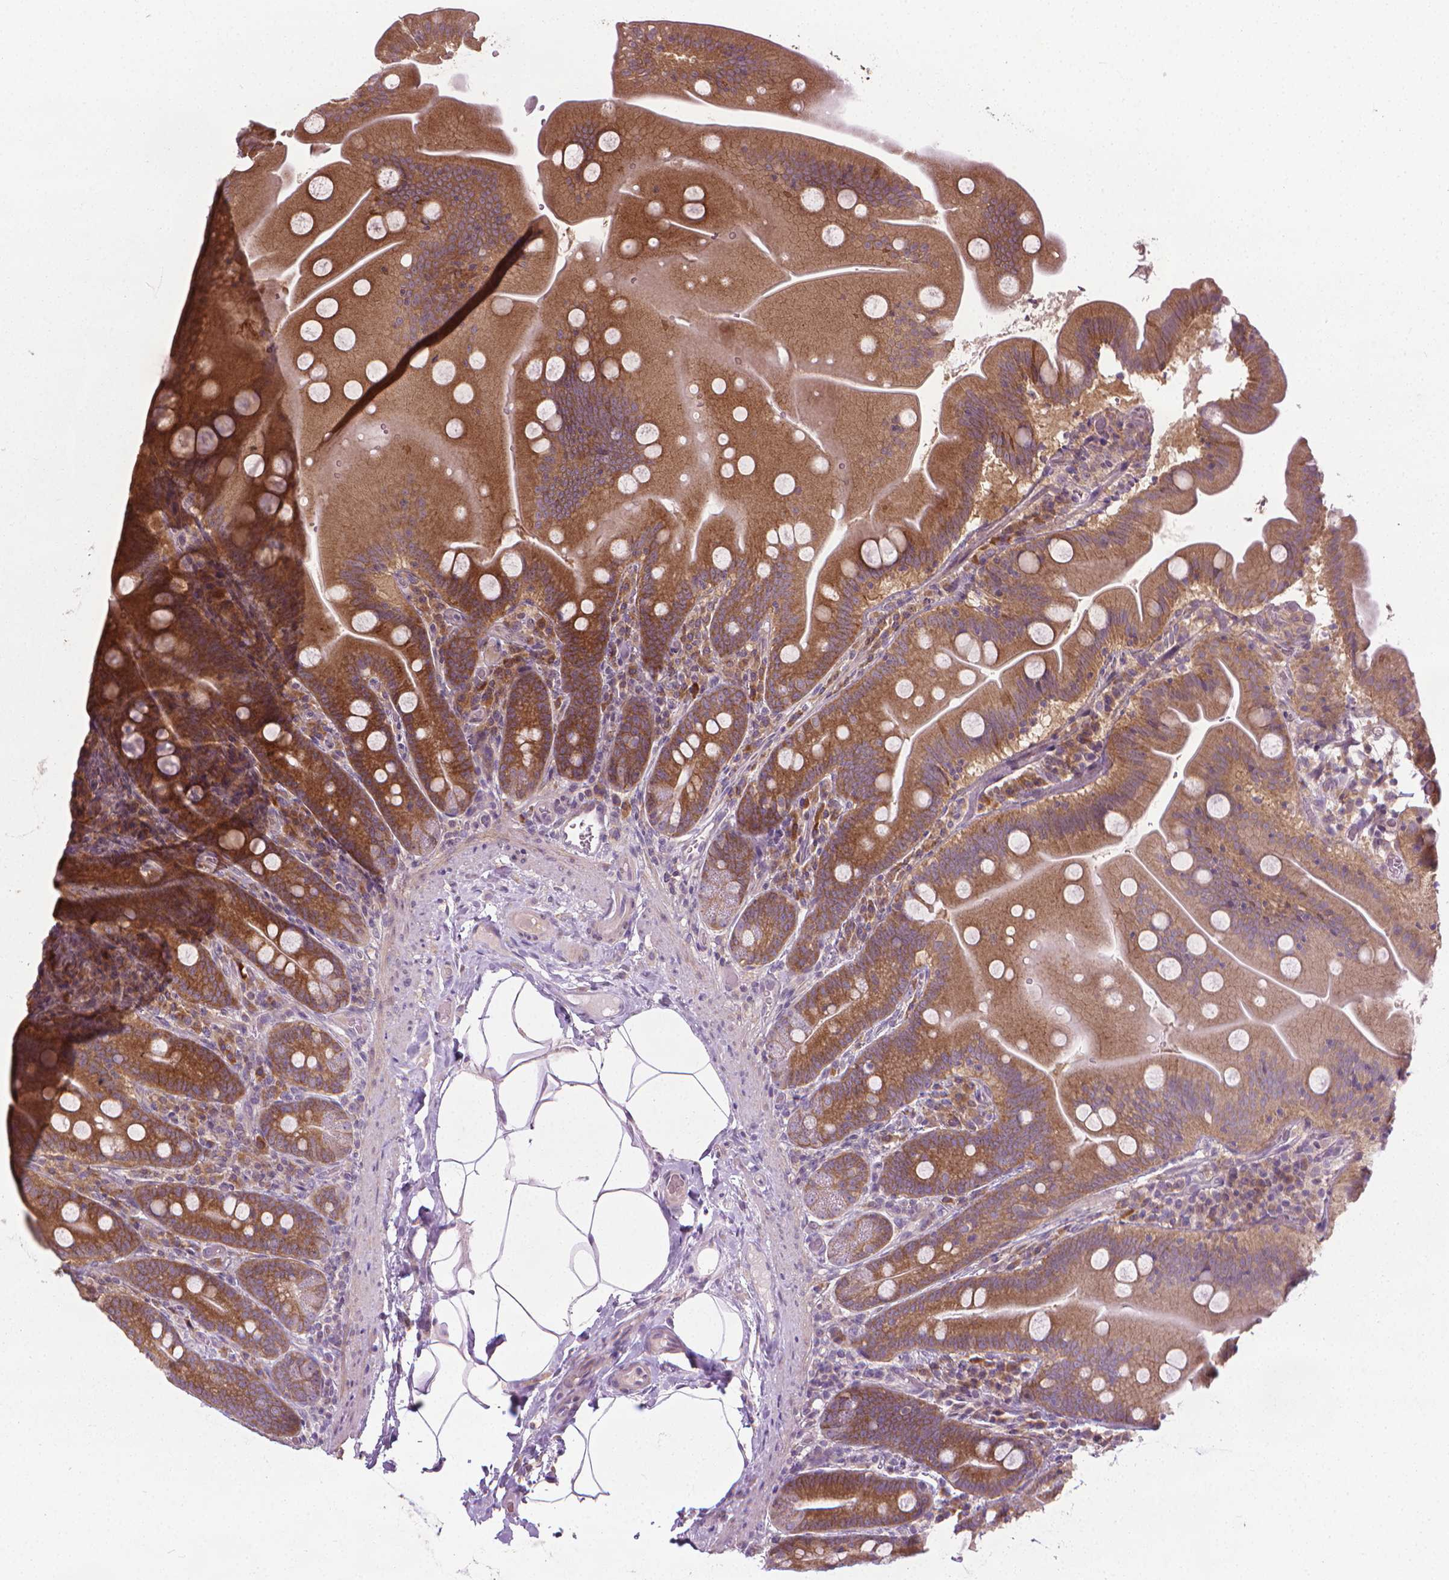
{"staining": {"intensity": "moderate", "quantity": ">75%", "location": "cytoplasmic/membranous"}, "tissue": "small intestine", "cell_type": "Glandular cells", "image_type": "normal", "snomed": [{"axis": "morphology", "description": "Normal tissue, NOS"}, {"axis": "topography", "description": "Small intestine"}], "caption": "A brown stain highlights moderate cytoplasmic/membranous positivity of a protein in glandular cells of unremarkable human small intestine. The protein of interest is shown in brown color, while the nuclei are stained blue.", "gene": "PRAG1", "patient": {"sex": "male", "age": 37}}